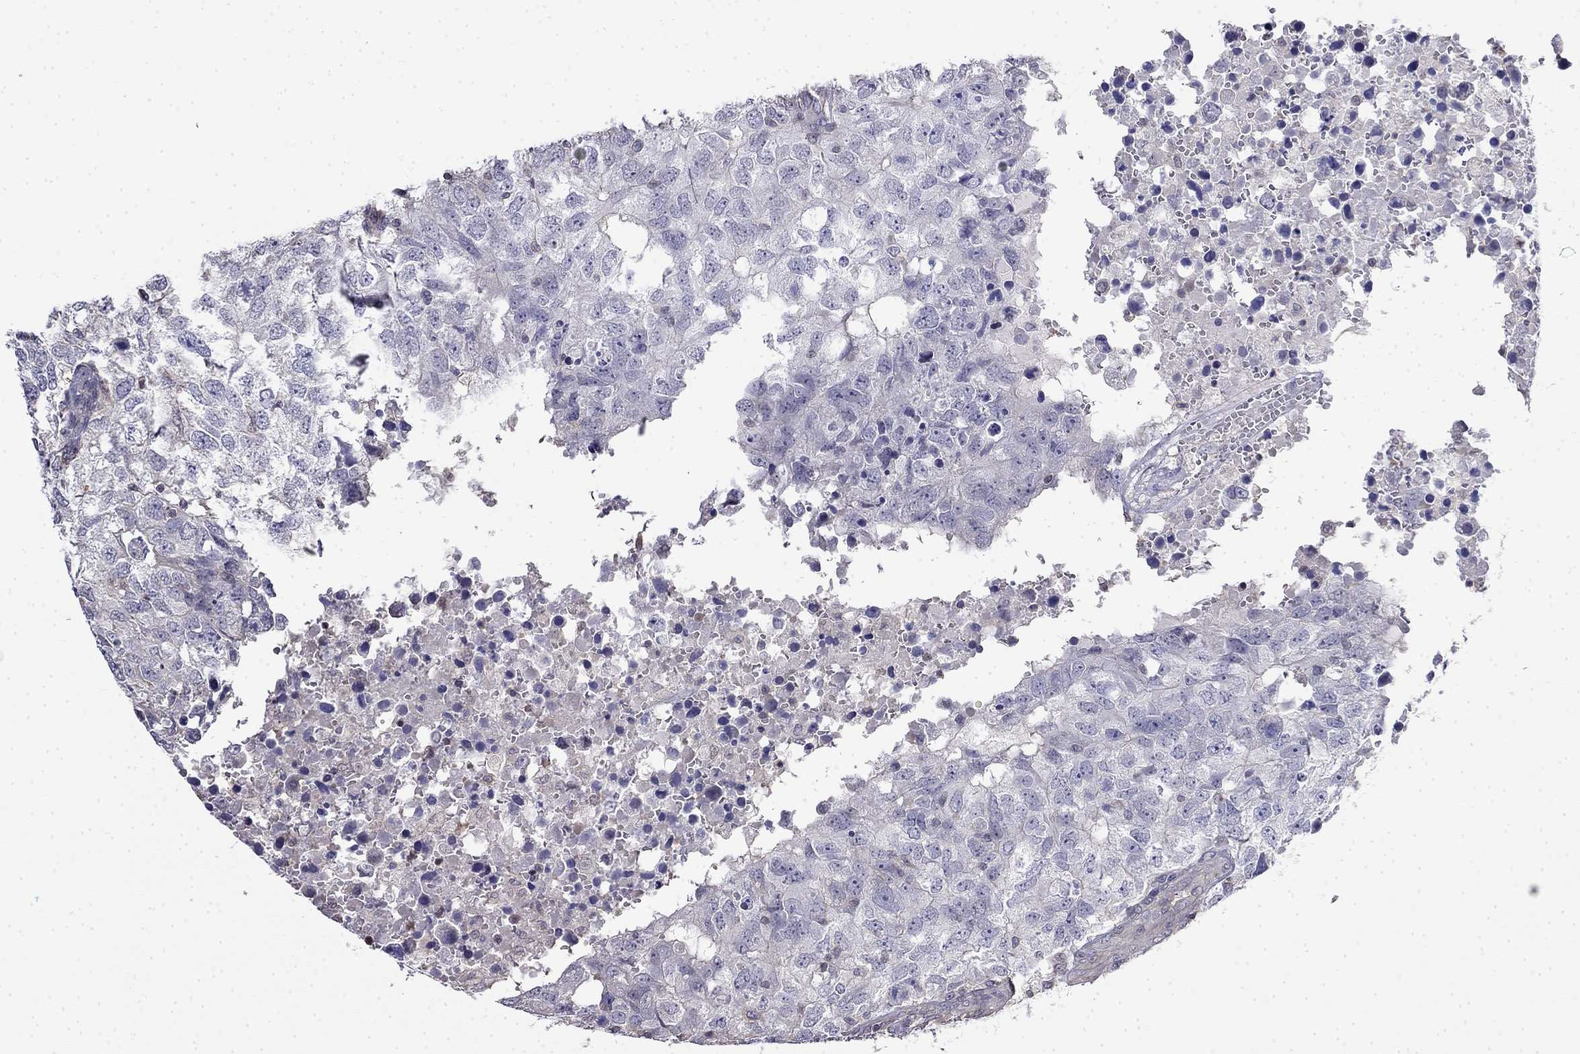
{"staining": {"intensity": "negative", "quantity": "none", "location": "none"}, "tissue": "breast cancer", "cell_type": "Tumor cells", "image_type": "cancer", "snomed": [{"axis": "morphology", "description": "Duct carcinoma"}, {"axis": "topography", "description": "Breast"}], "caption": "Tumor cells are negative for brown protein staining in breast intraductal carcinoma.", "gene": "GUCA1B", "patient": {"sex": "female", "age": 30}}